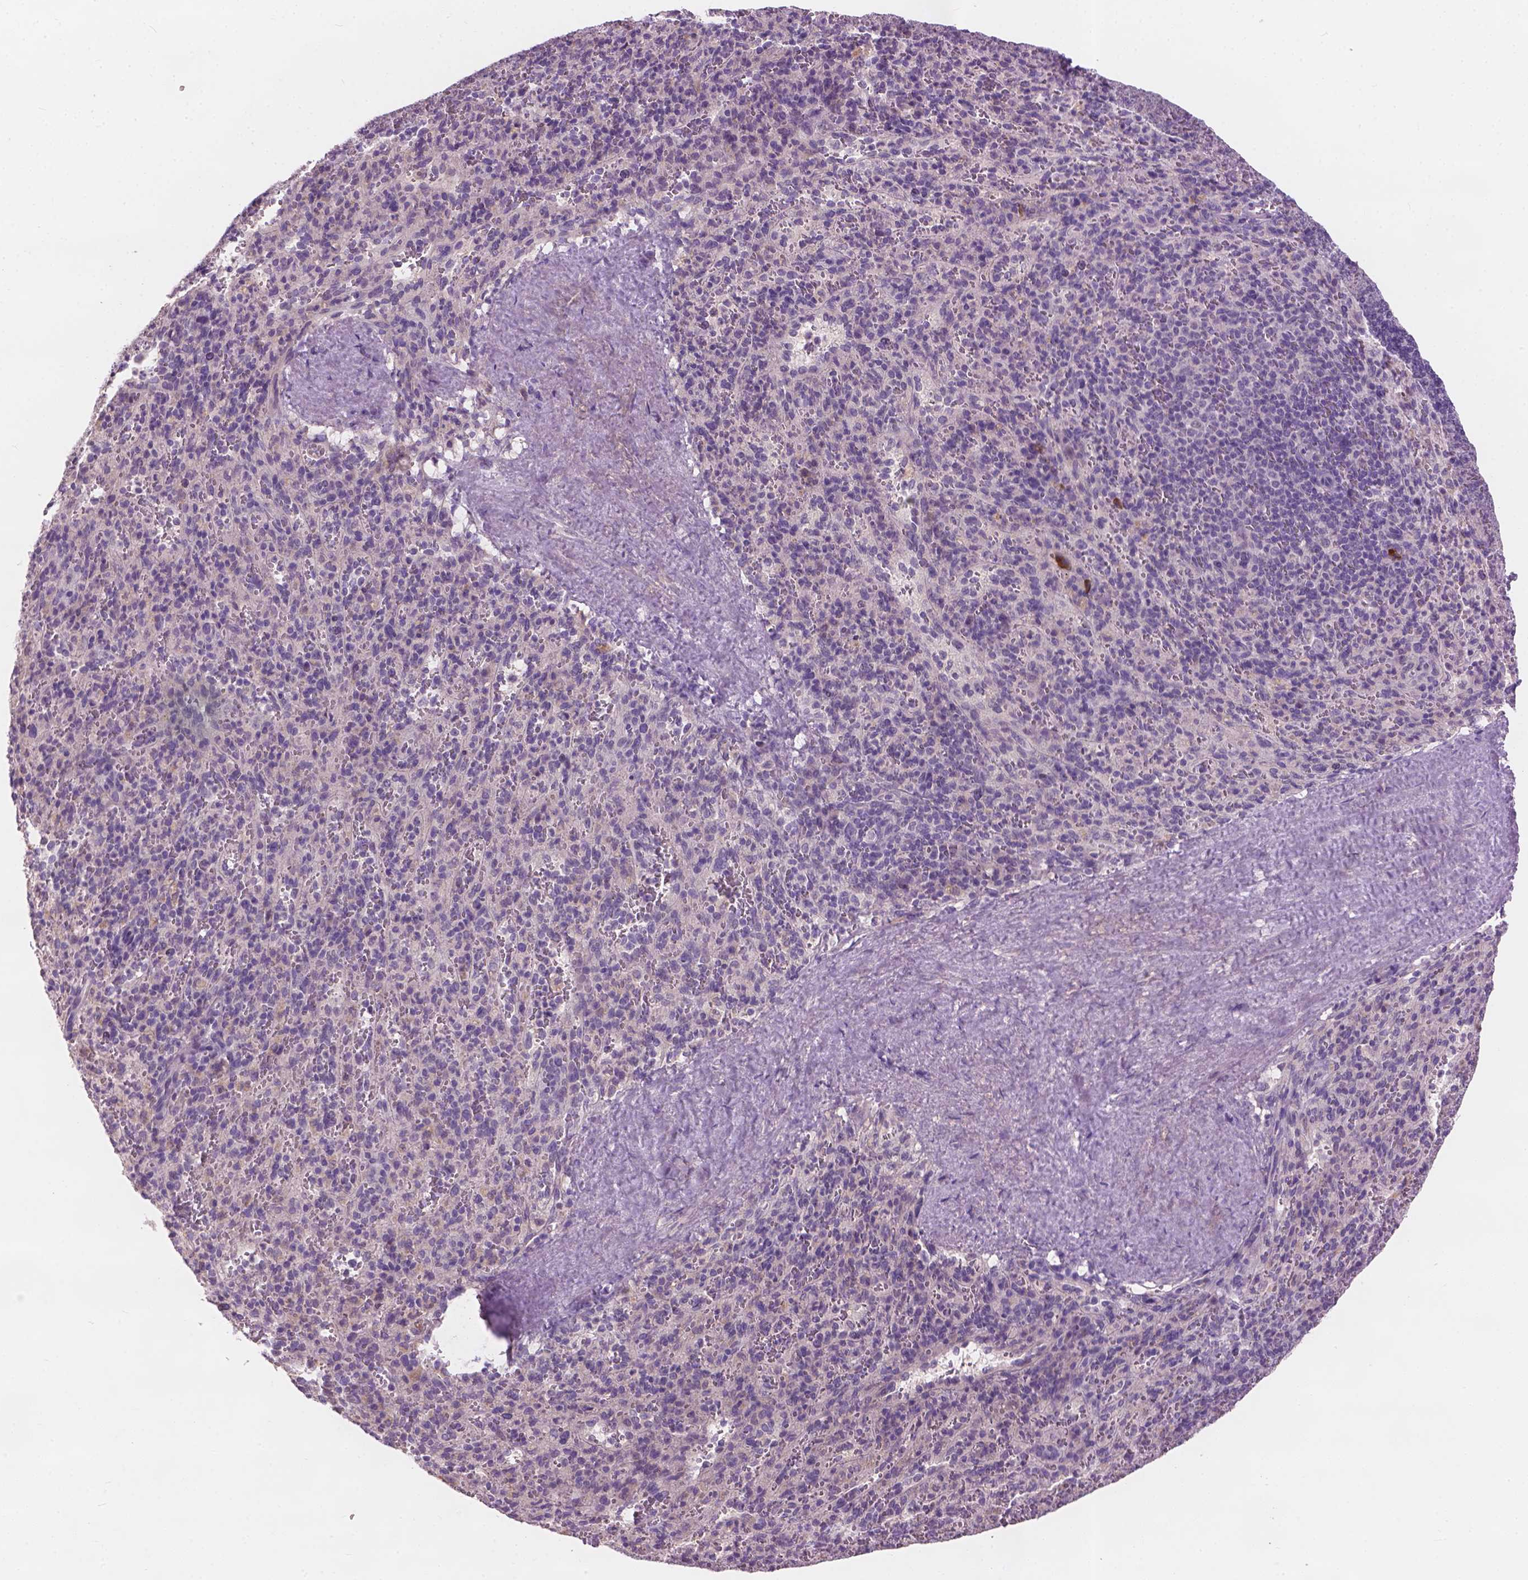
{"staining": {"intensity": "negative", "quantity": "none", "location": "none"}, "tissue": "spleen", "cell_type": "Cells in red pulp", "image_type": "normal", "snomed": [{"axis": "morphology", "description": "Normal tissue, NOS"}, {"axis": "topography", "description": "Spleen"}], "caption": "This photomicrograph is of unremarkable spleen stained with IHC to label a protein in brown with the nuclei are counter-stained blue. There is no staining in cells in red pulp.", "gene": "KRT17", "patient": {"sex": "male", "age": 57}}